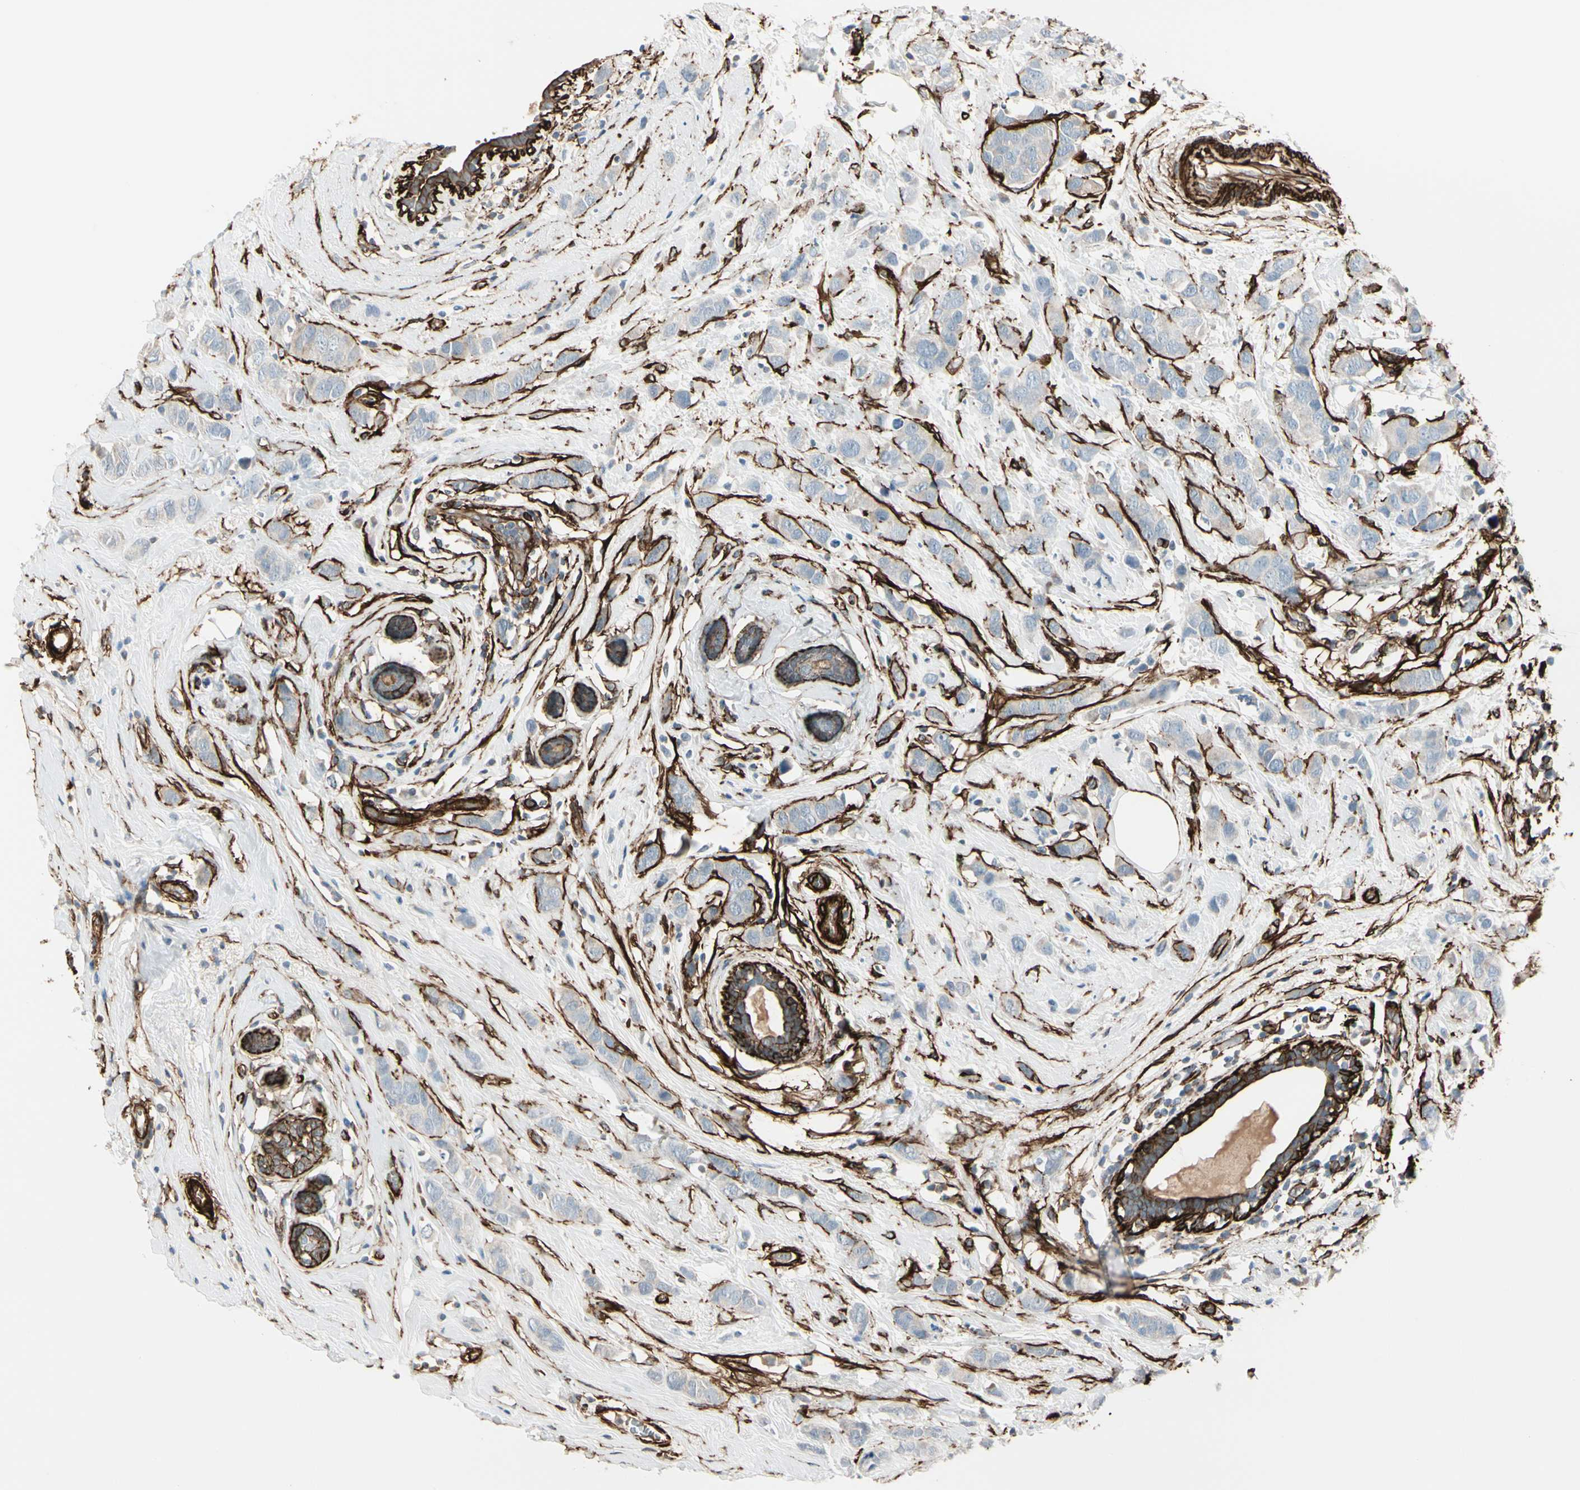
{"staining": {"intensity": "negative", "quantity": "none", "location": "none"}, "tissue": "breast cancer", "cell_type": "Tumor cells", "image_type": "cancer", "snomed": [{"axis": "morphology", "description": "Normal tissue, NOS"}, {"axis": "morphology", "description": "Duct carcinoma"}, {"axis": "topography", "description": "Breast"}], "caption": "Immunohistochemistry (IHC) histopathology image of breast cancer stained for a protein (brown), which shows no staining in tumor cells.", "gene": "CALD1", "patient": {"sex": "female", "age": 50}}